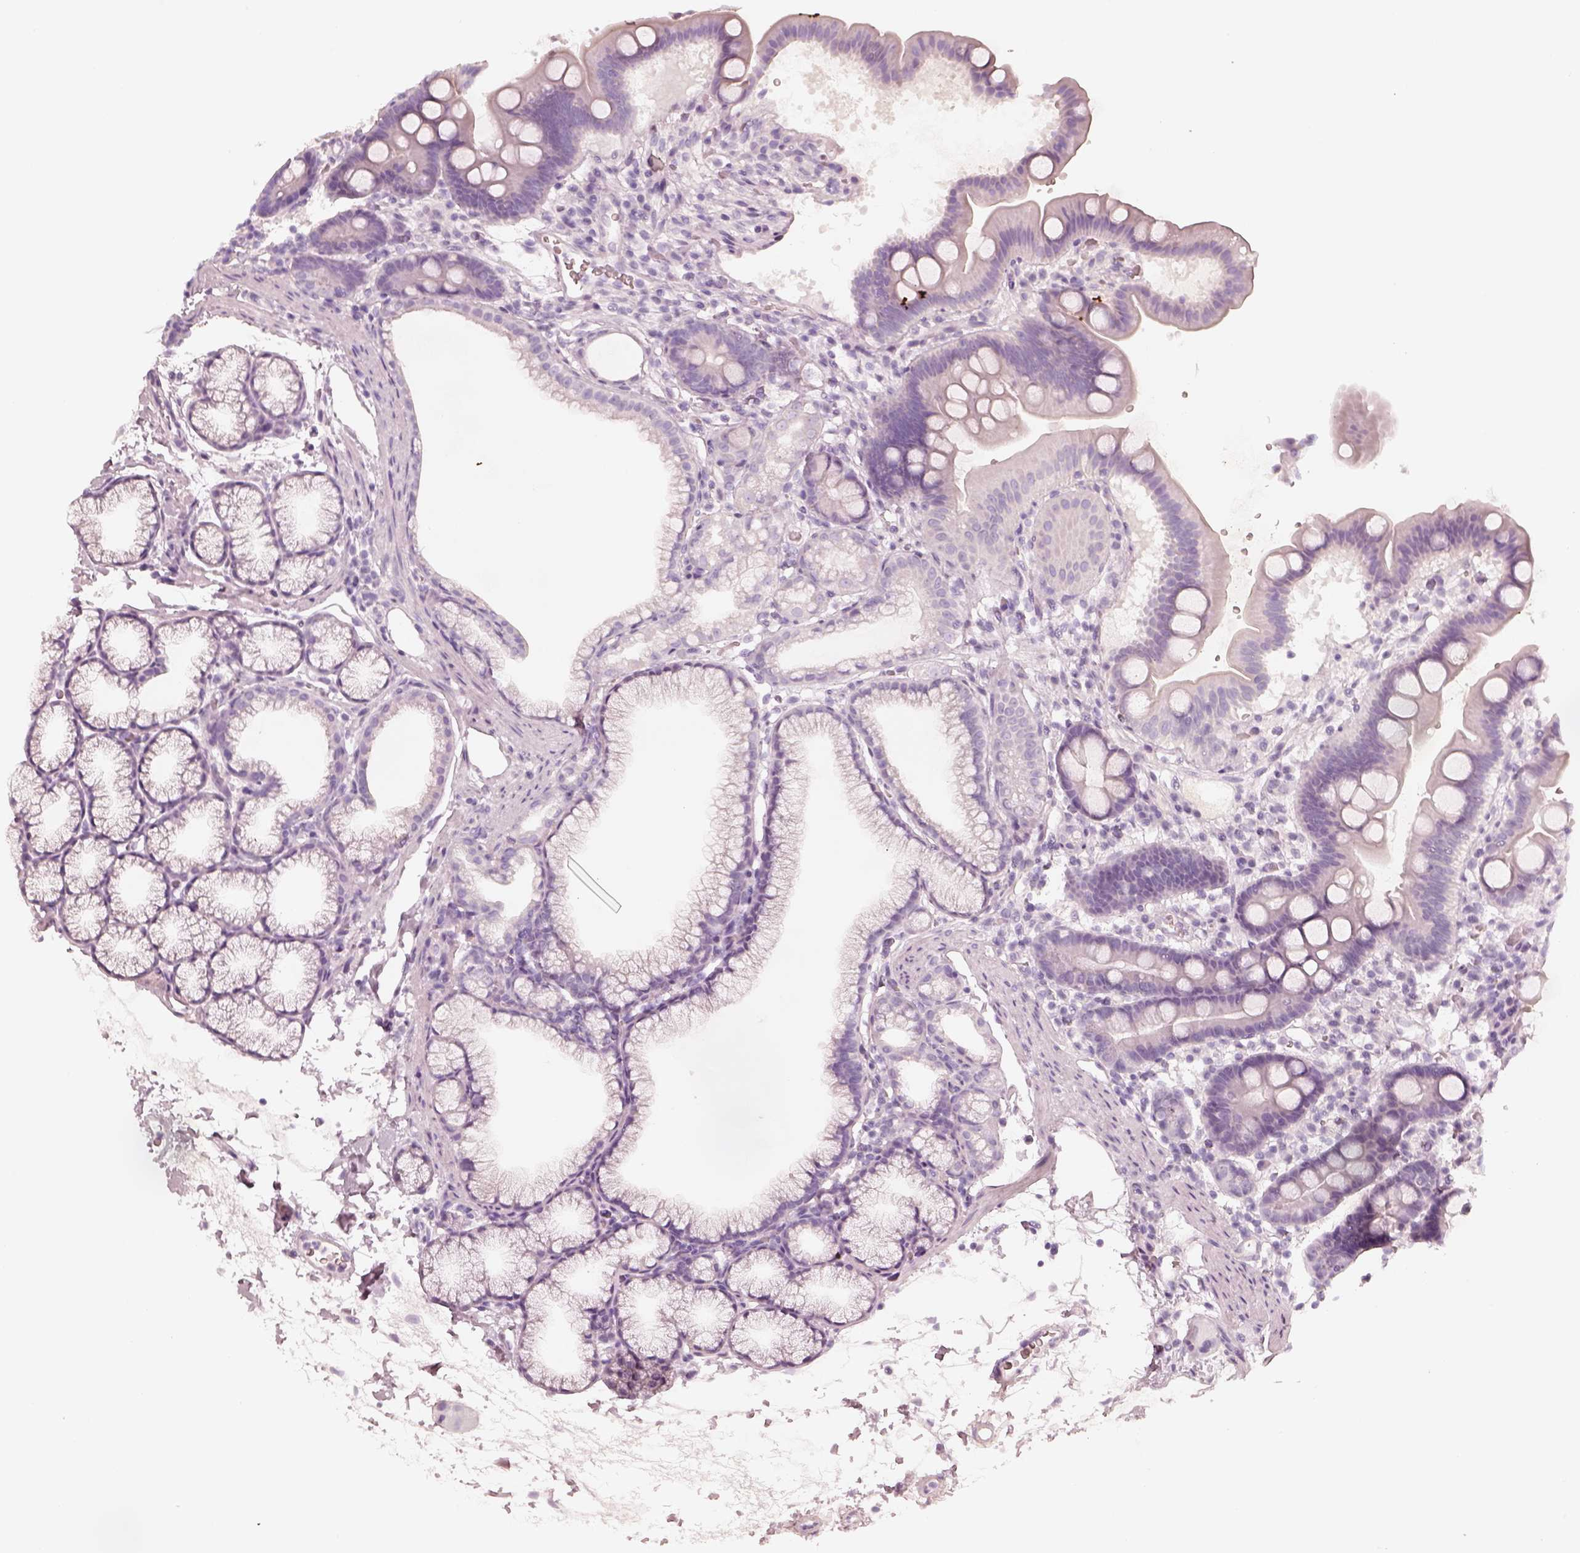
{"staining": {"intensity": "negative", "quantity": "none", "location": "none"}, "tissue": "duodenum", "cell_type": "Glandular cells", "image_type": "normal", "snomed": [{"axis": "morphology", "description": "Normal tissue, NOS"}, {"axis": "topography", "description": "Duodenum"}], "caption": "Unremarkable duodenum was stained to show a protein in brown. There is no significant positivity in glandular cells. (DAB (3,3'-diaminobenzidine) immunohistochemistry (IHC) visualized using brightfield microscopy, high magnification).", "gene": "KRT82", "patient": {"sex": "male", "age": 59}}